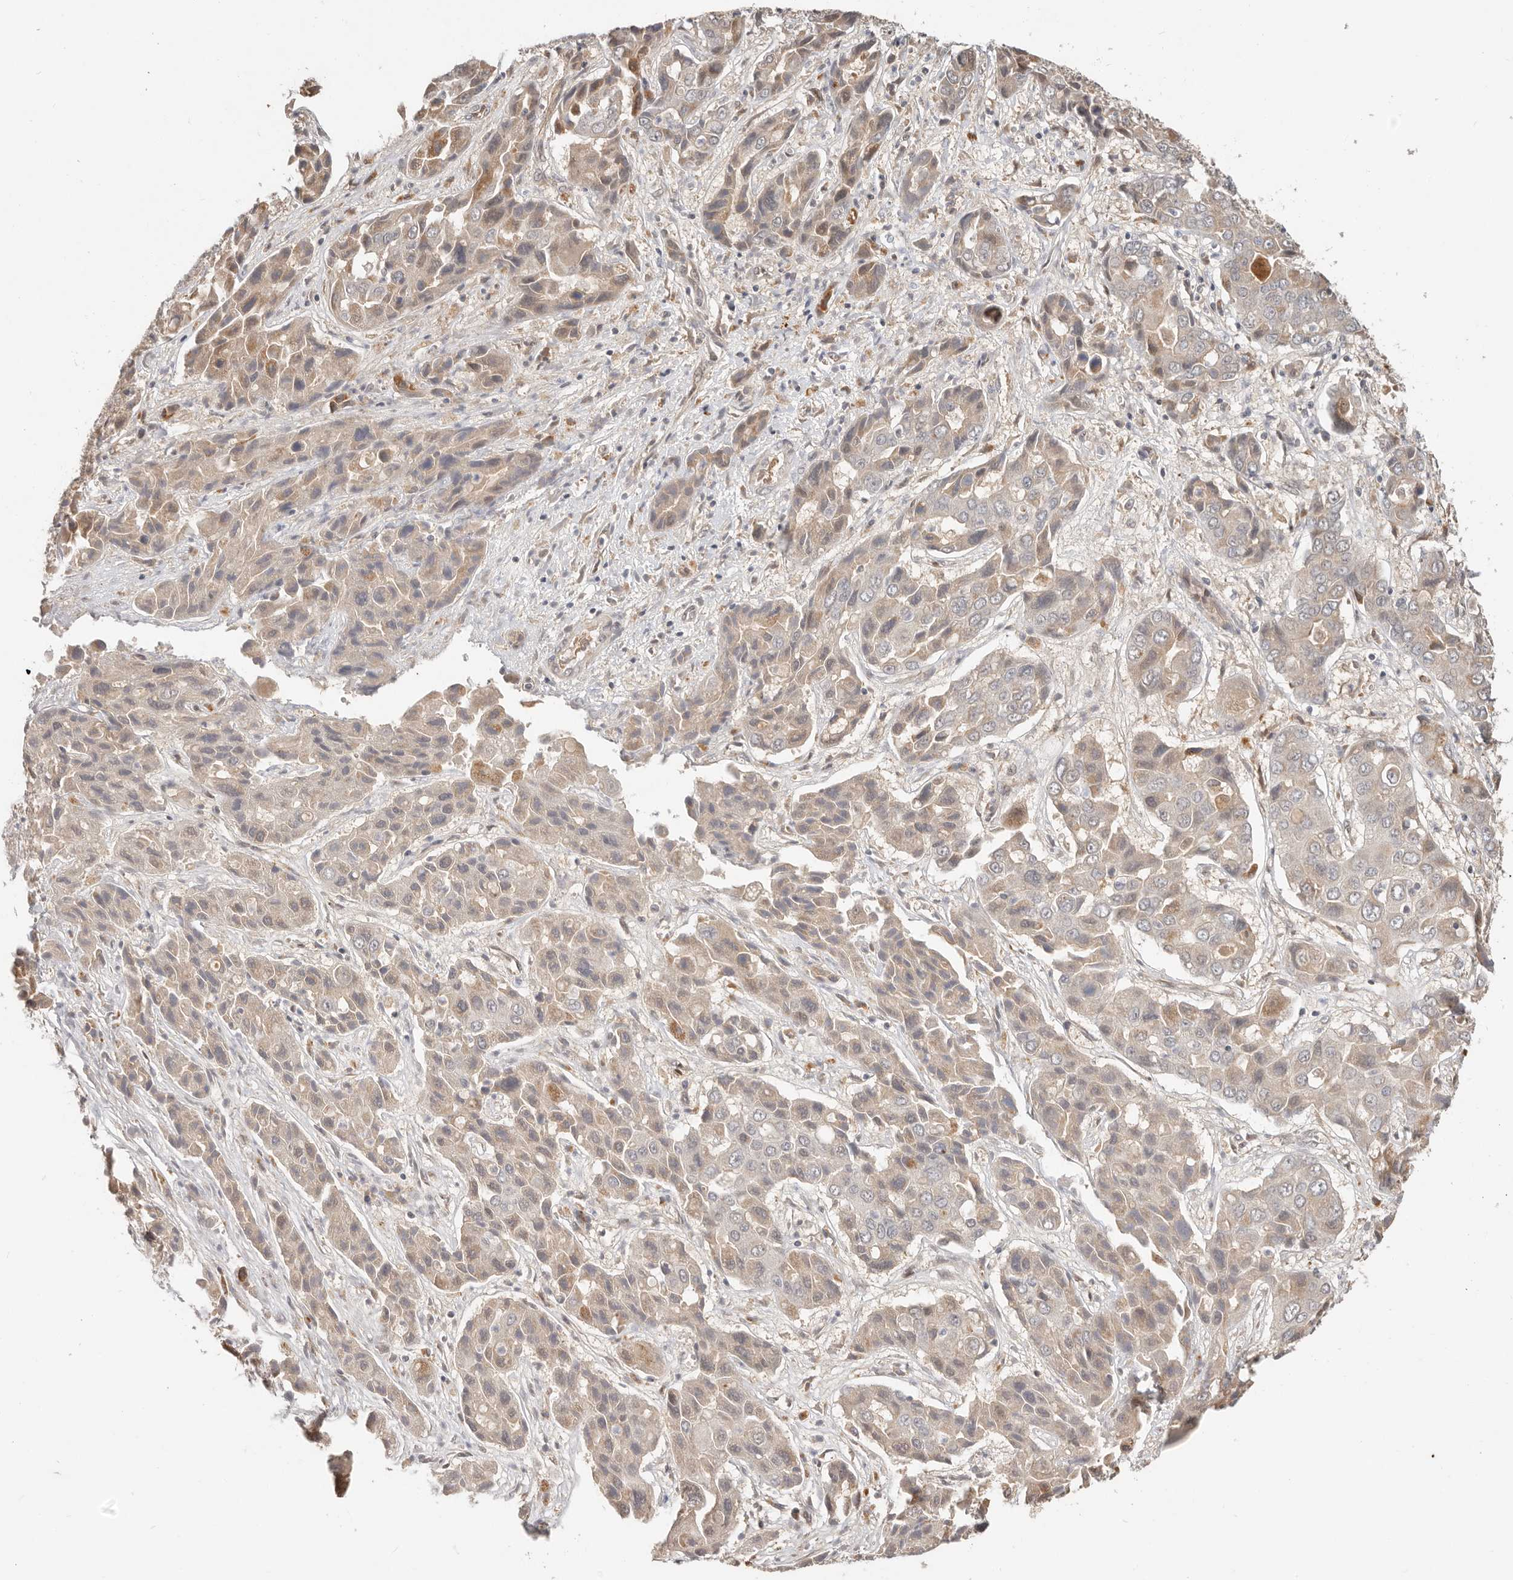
{"staining": {"intensity": "moderate", "quantity": ">75%", "location": "cytoplasmic/membranous"}, "tissue": "liver cancer", "cell_type": "Tumor cells", "image_type": "cancer", "snomed": [{"axis": "morphology", "description": "Cholangiocarcinoma"}, {"axis": "topography", "description": "Liver"}], "caption": "Moderate cytoplasmic/membranous protein staining is identified in approximately >75% of tumor cells in liver cancer (cholangiocarcinoma).", "gene": "MTFR2", "patient": {"sex": "male", "age": 67}}